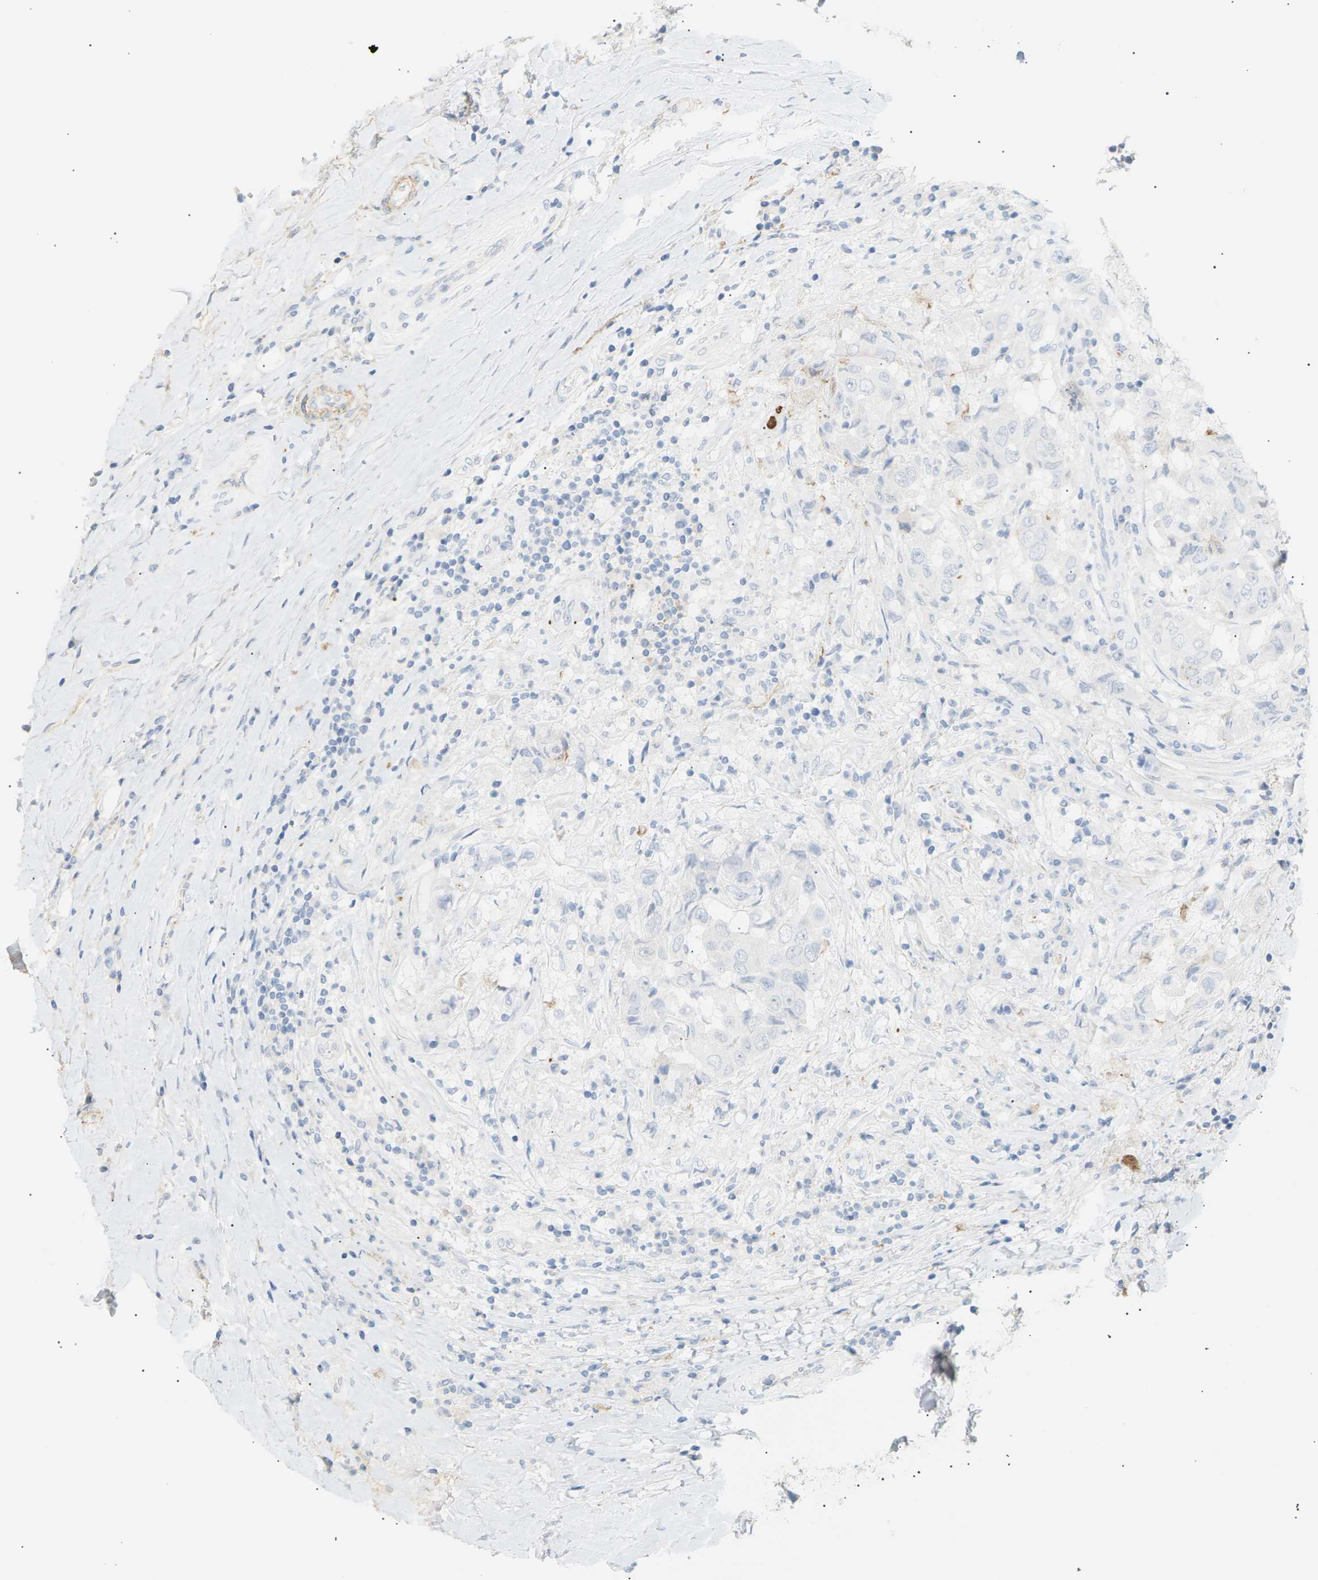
{"staining": {"intensity": "negative", "quantity": "none", "location": "none"}, "tissue": "breast cancer", "cell_type": "Tumor cells", "image_type": "cancer", "snomed": [{"axis": "morphology", "description": "Duct carcinoma"}, {"axis": "topography", "description": "Breast"}], "caption": "Immunohistochemical staining of human invasive ductal carcinoma (breast) shows no significant positivity in tumor cells.", "gene": "CLU", "patient": {"sex": "female", "age": 27}}